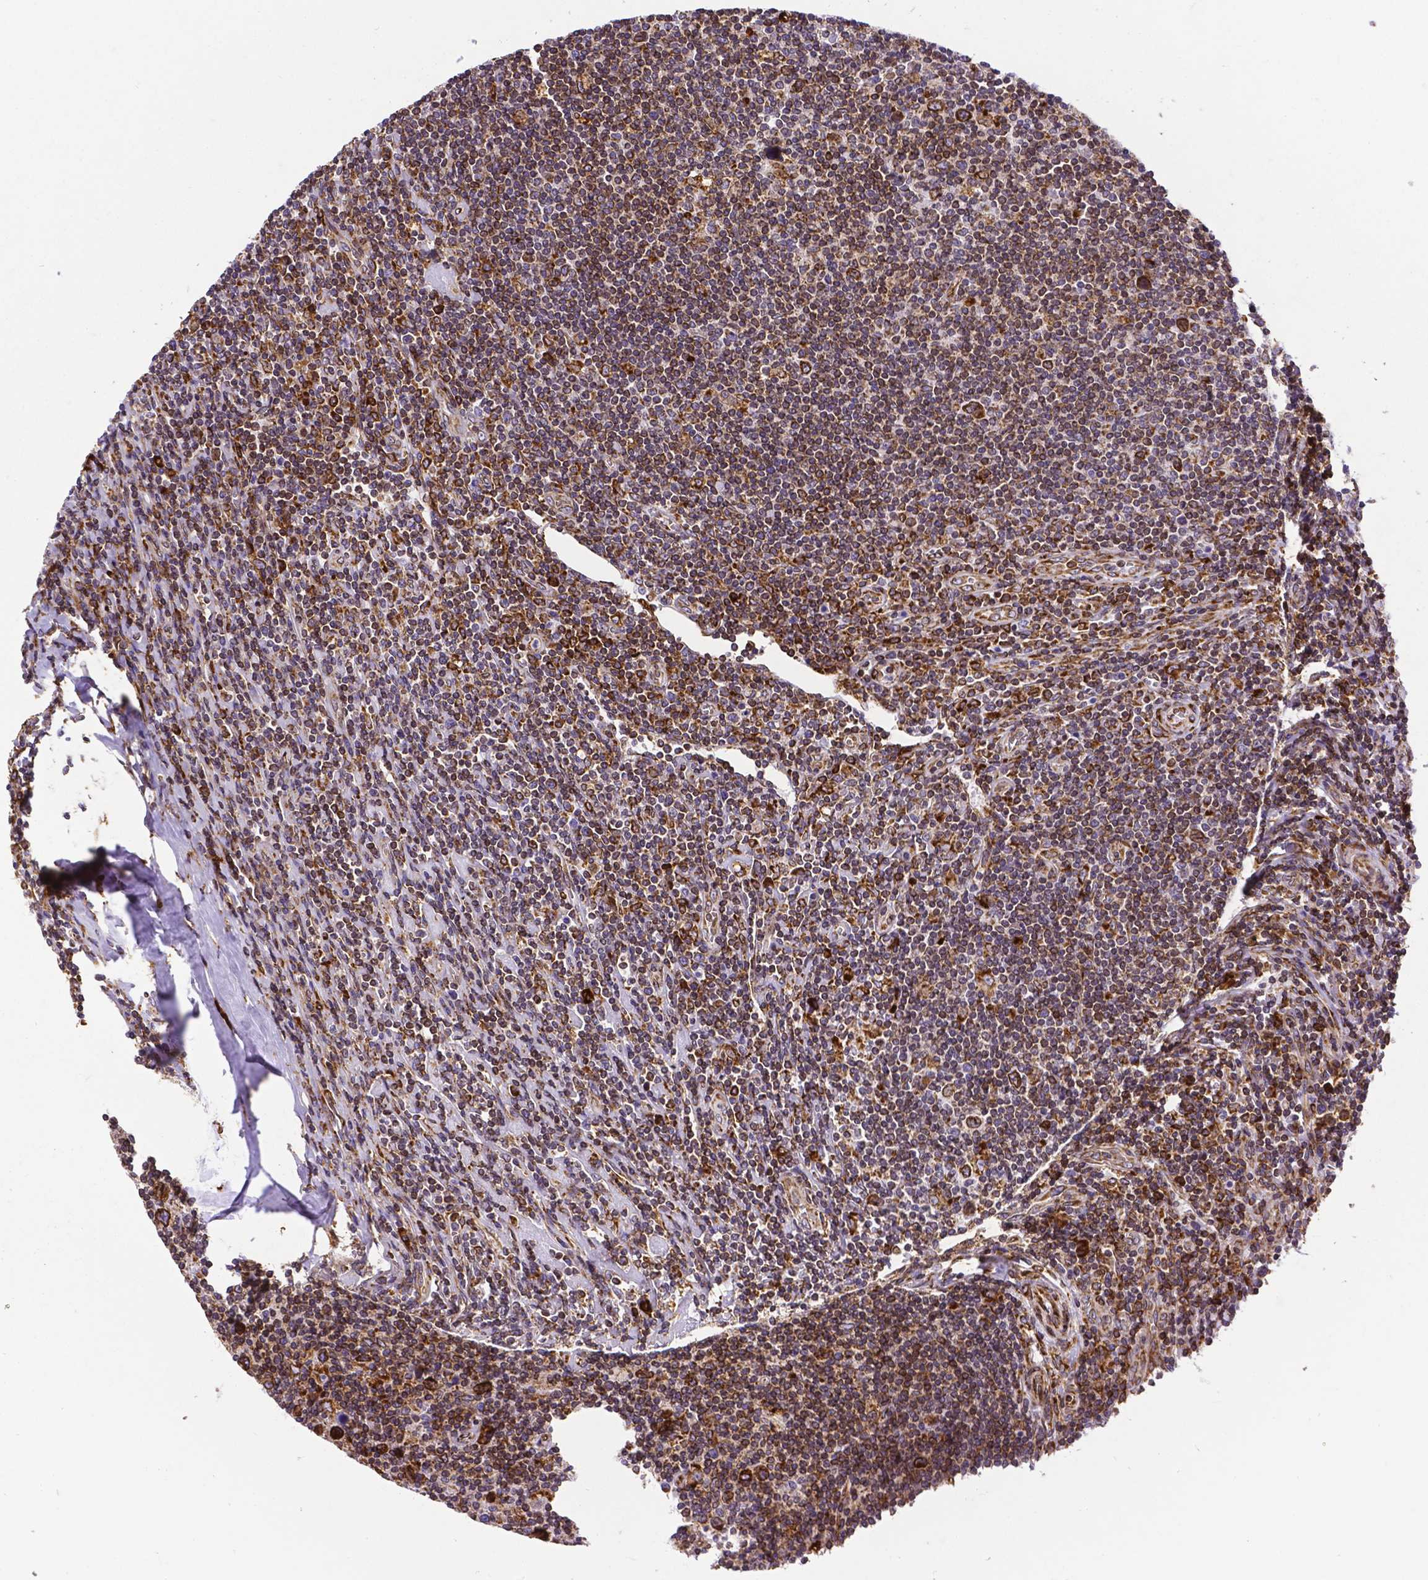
{"staining": {"intensity": "moderate", "quantity": "25%-75%", "location": "cytoplasmic/membranous"}, "tissue": "lymphoma", "cell_type": "Tumor cells", "image_type": "cancer", "snomed": [{"axis": "morphology", "description": "Hodgkin's disease, NOS"}, {"axis": "topography", "description": "Lymph node"}], "caption": "Human lymphoma stained for a protein (brown) reveals moderate cytoplasmic/membranous positive staining in about 25%-75% of tumor cells.", "gene": "MTDH", "patient": {"sex": "male", "age": 40}}